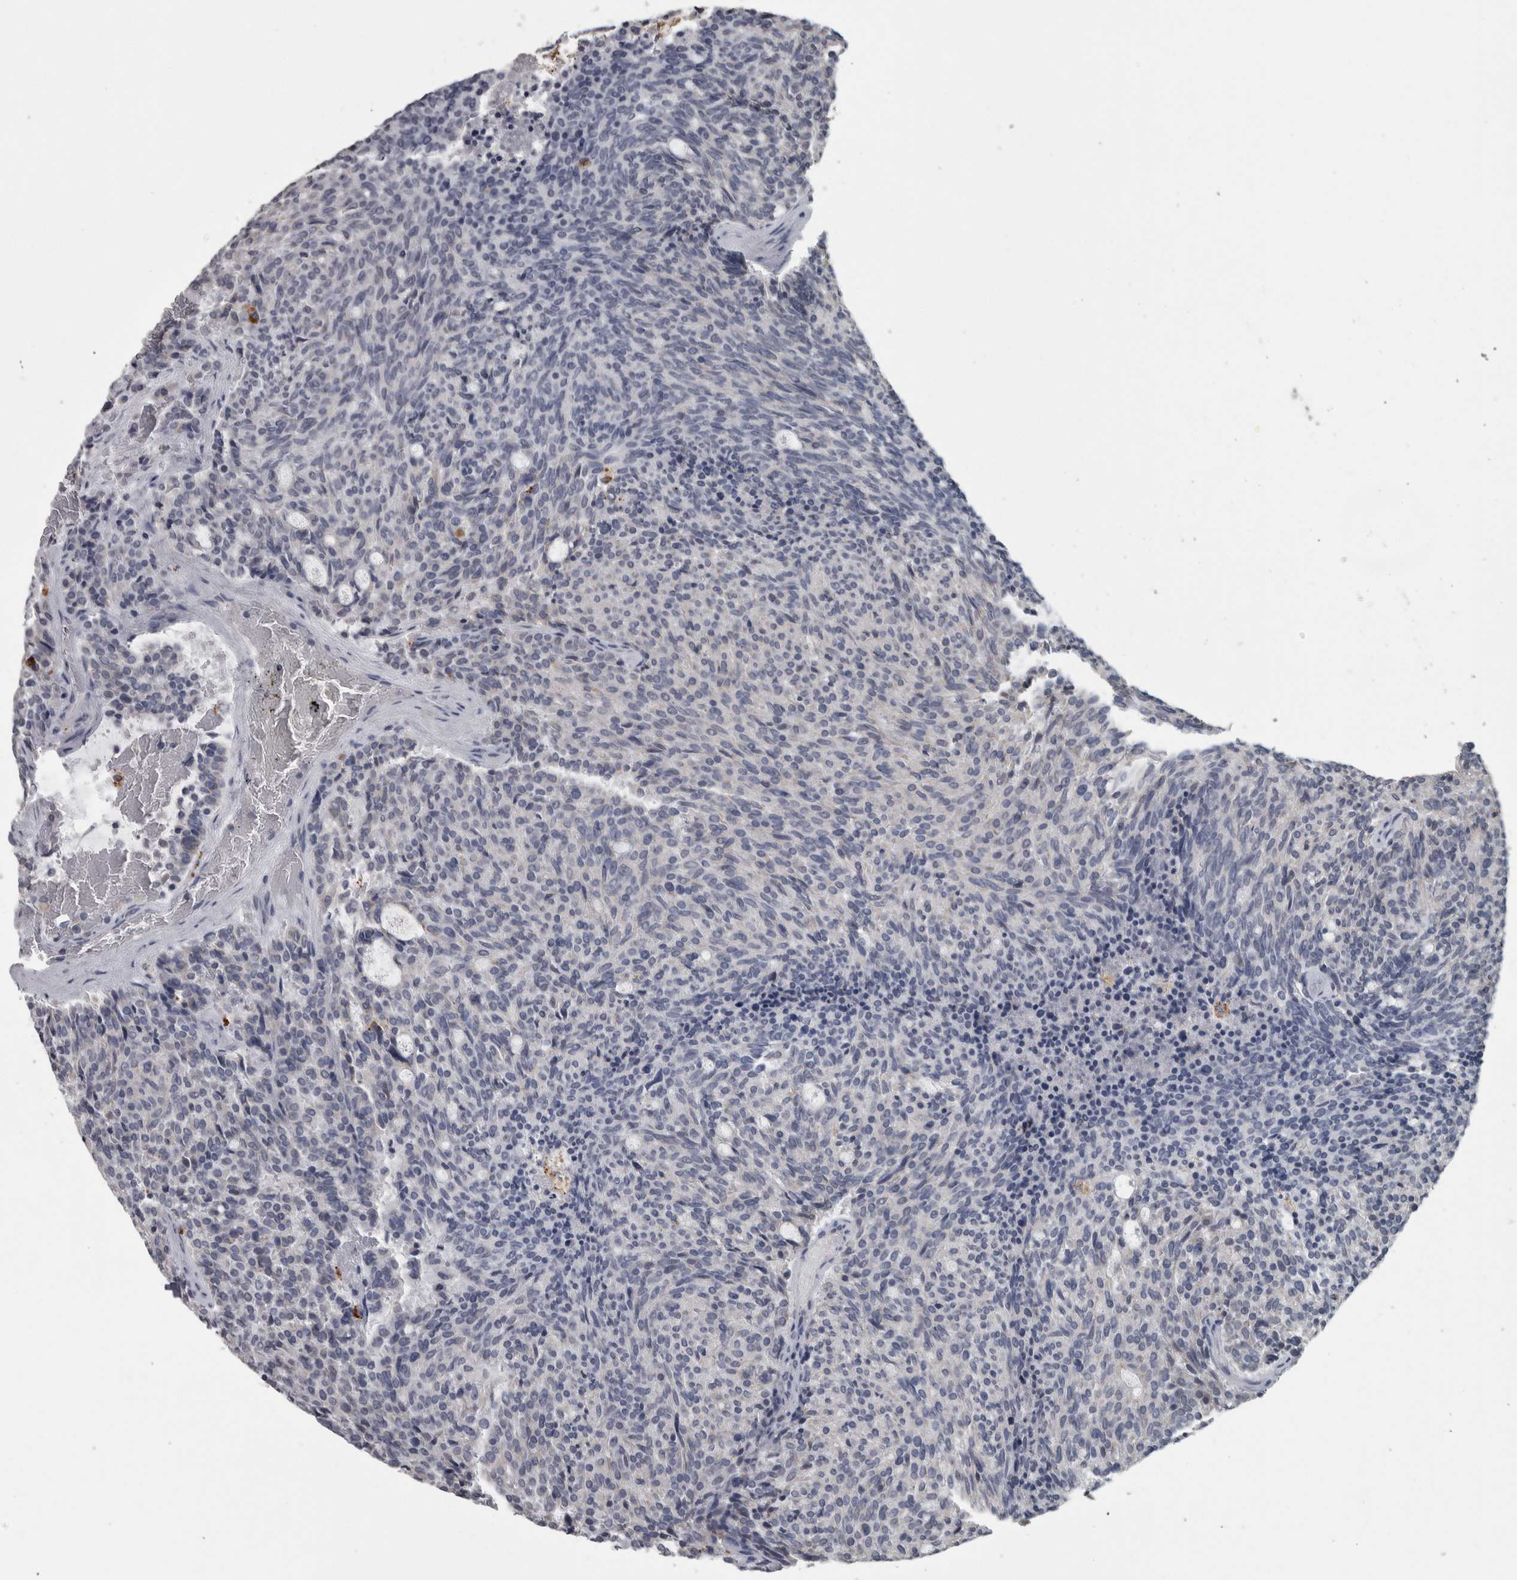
{"staining": {"intensity": "negative", "quantity": "none", "location": "none"}, "tissue": "carcinoid", "cell_type": "Tumor cells", "image_type": "cancer", "snomed": [{"axis": "morphology", "description": "Carcinoid, malignant, NOS"}, {"axis": "topography", "description": "Pancreas"}], "caption": "There is no significant staining in tumor cells of carcinoid.", "gene": "NAAA", "patient": {"sex": "female", "age": 54}}